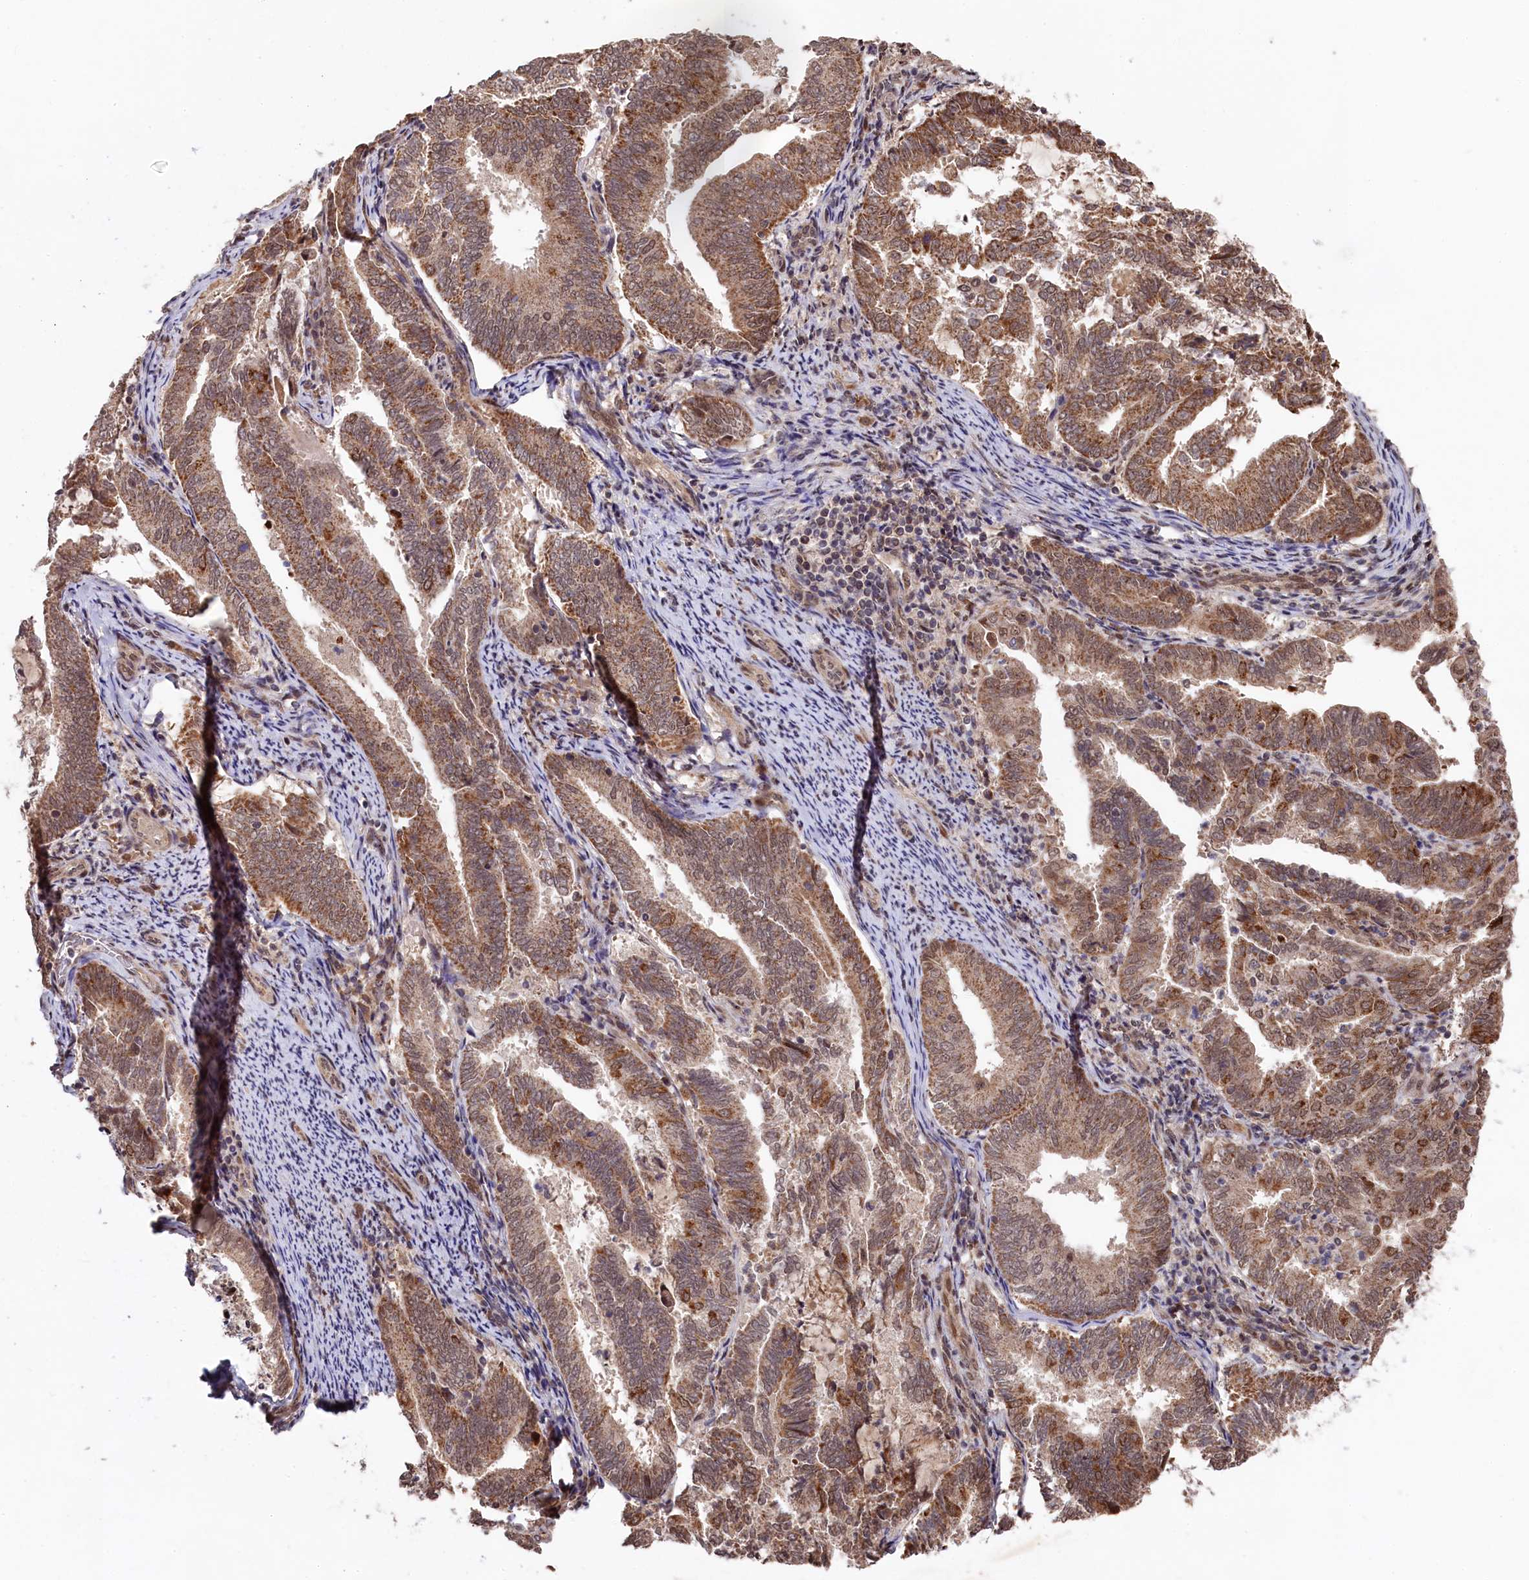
{"staining": {"intensity": "moderate", "quantity": ">75%", "location": "cytoplasmic/membranous"}, "tissue": "endometrial cancer", "cell_type": "Tumor cells", "image_type": "cancer", "snomed": [{"axis": "morphology", "description": "Adenocarcinoma, NOS"}, {"axis": "topography", "description": "Endometrium"}], "caption": "Protein staining by immunohistochemistry exhibits moderate cytoplasmic/membranous positivity in approximately >75% of tumor cells in endometrial cancer (adenocarcinoma).", "gene": "CLPX", "patient": {"sex": "female", "age": 80}}